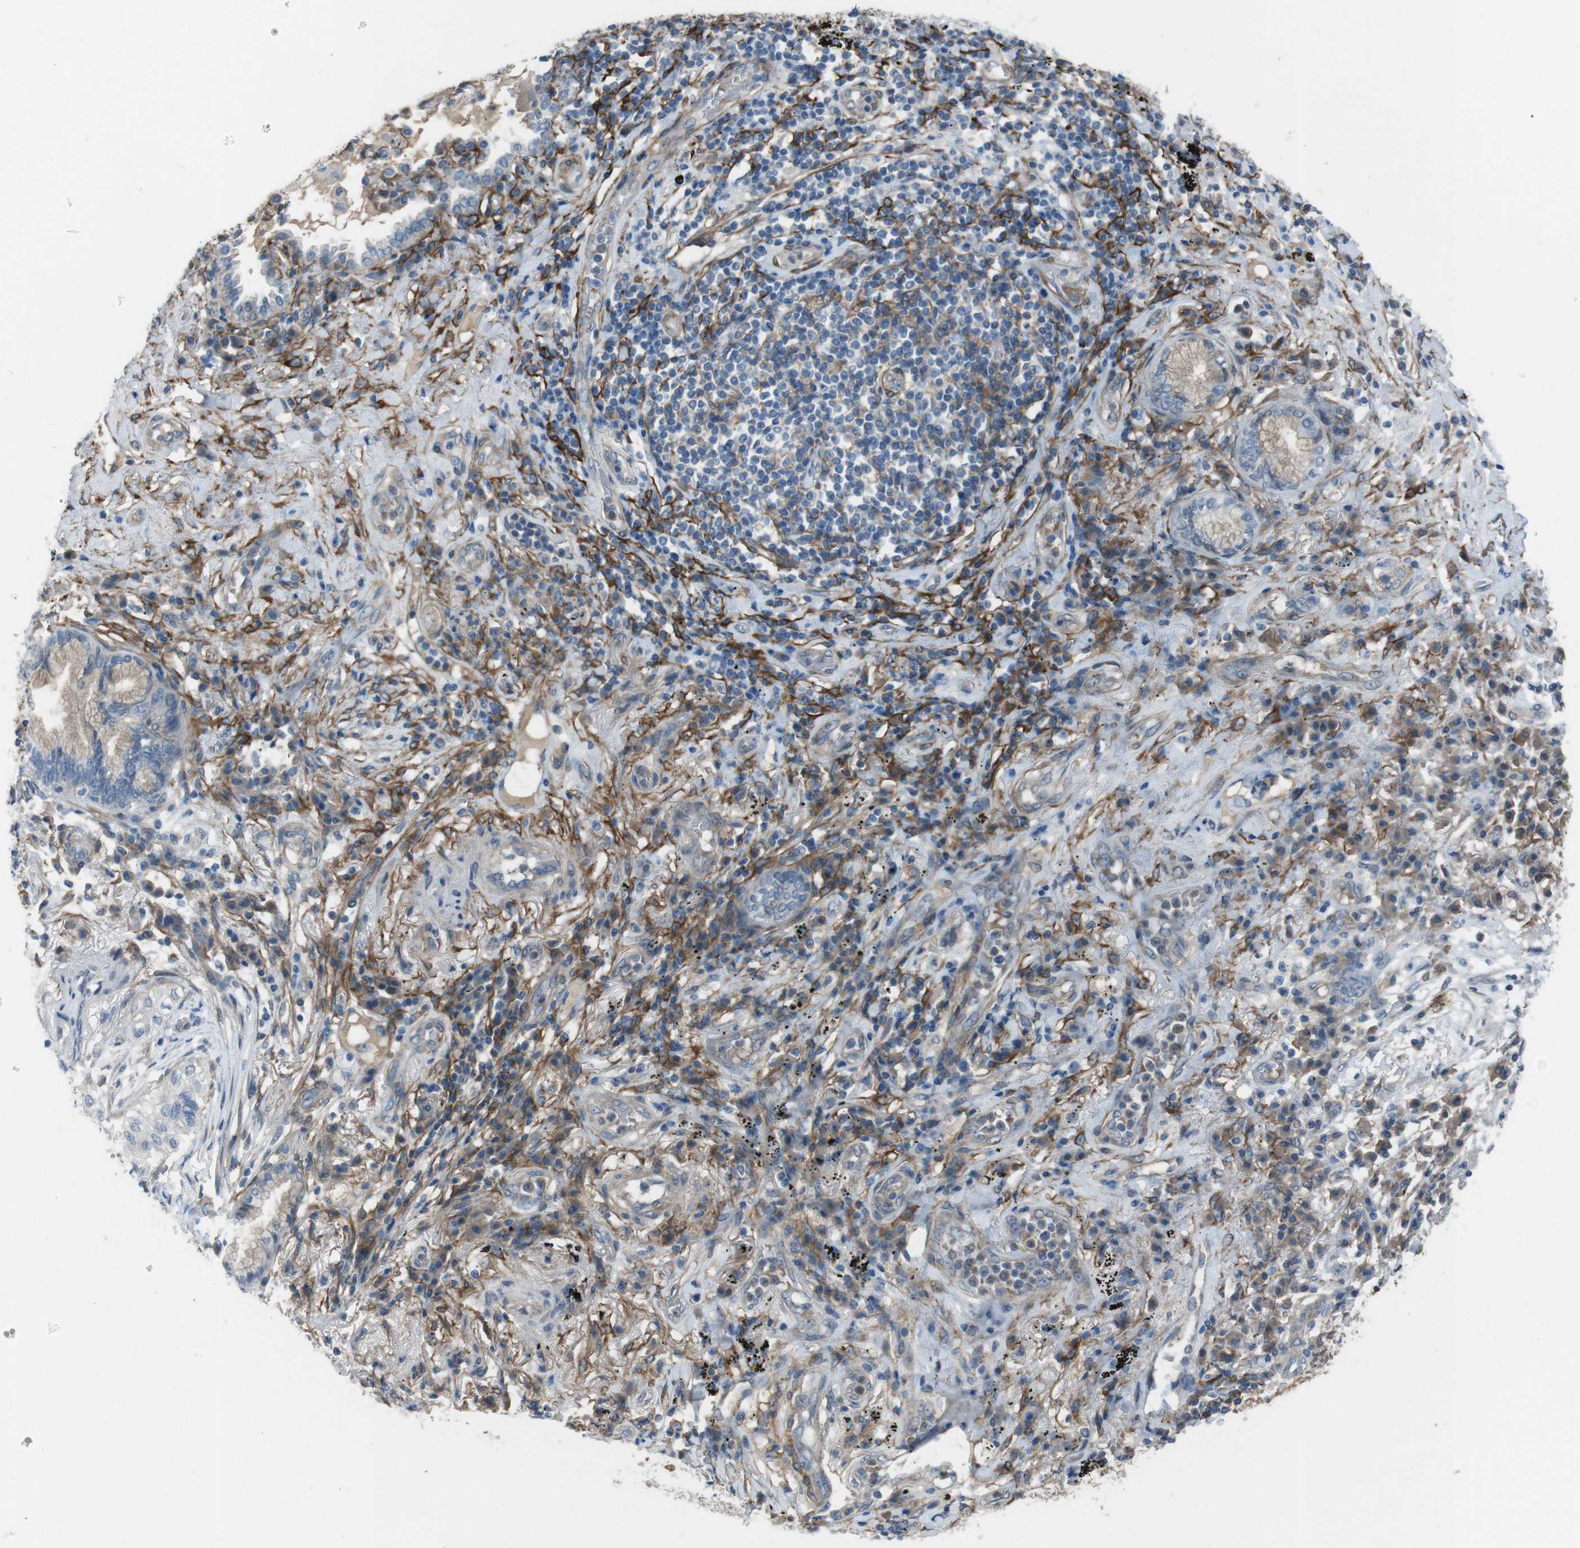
{"staining": {"intensity": "weak", "quantity": "<25%", "location": "cytoplasmic/membranous"}, "tissue": "lung cancer", "cell_type": "Tumor cells", "image_type": "cancer", "snomed": [{"axis": "morphology", "description": "Normal tissue, NOS"}, {"axis": "morphology", "description": "Adenocarcinoma, NOS"}, {"axis": "topography", "description": "Bronchus"}, {"axis": "topography", "description": "Lung"}], "caption": "Immunohistochemistry (IHC) of lung cancer exhibits no expression in tumor cells.", "gene": "ANK2", "patient": {"sex": "female", "age": 70}}